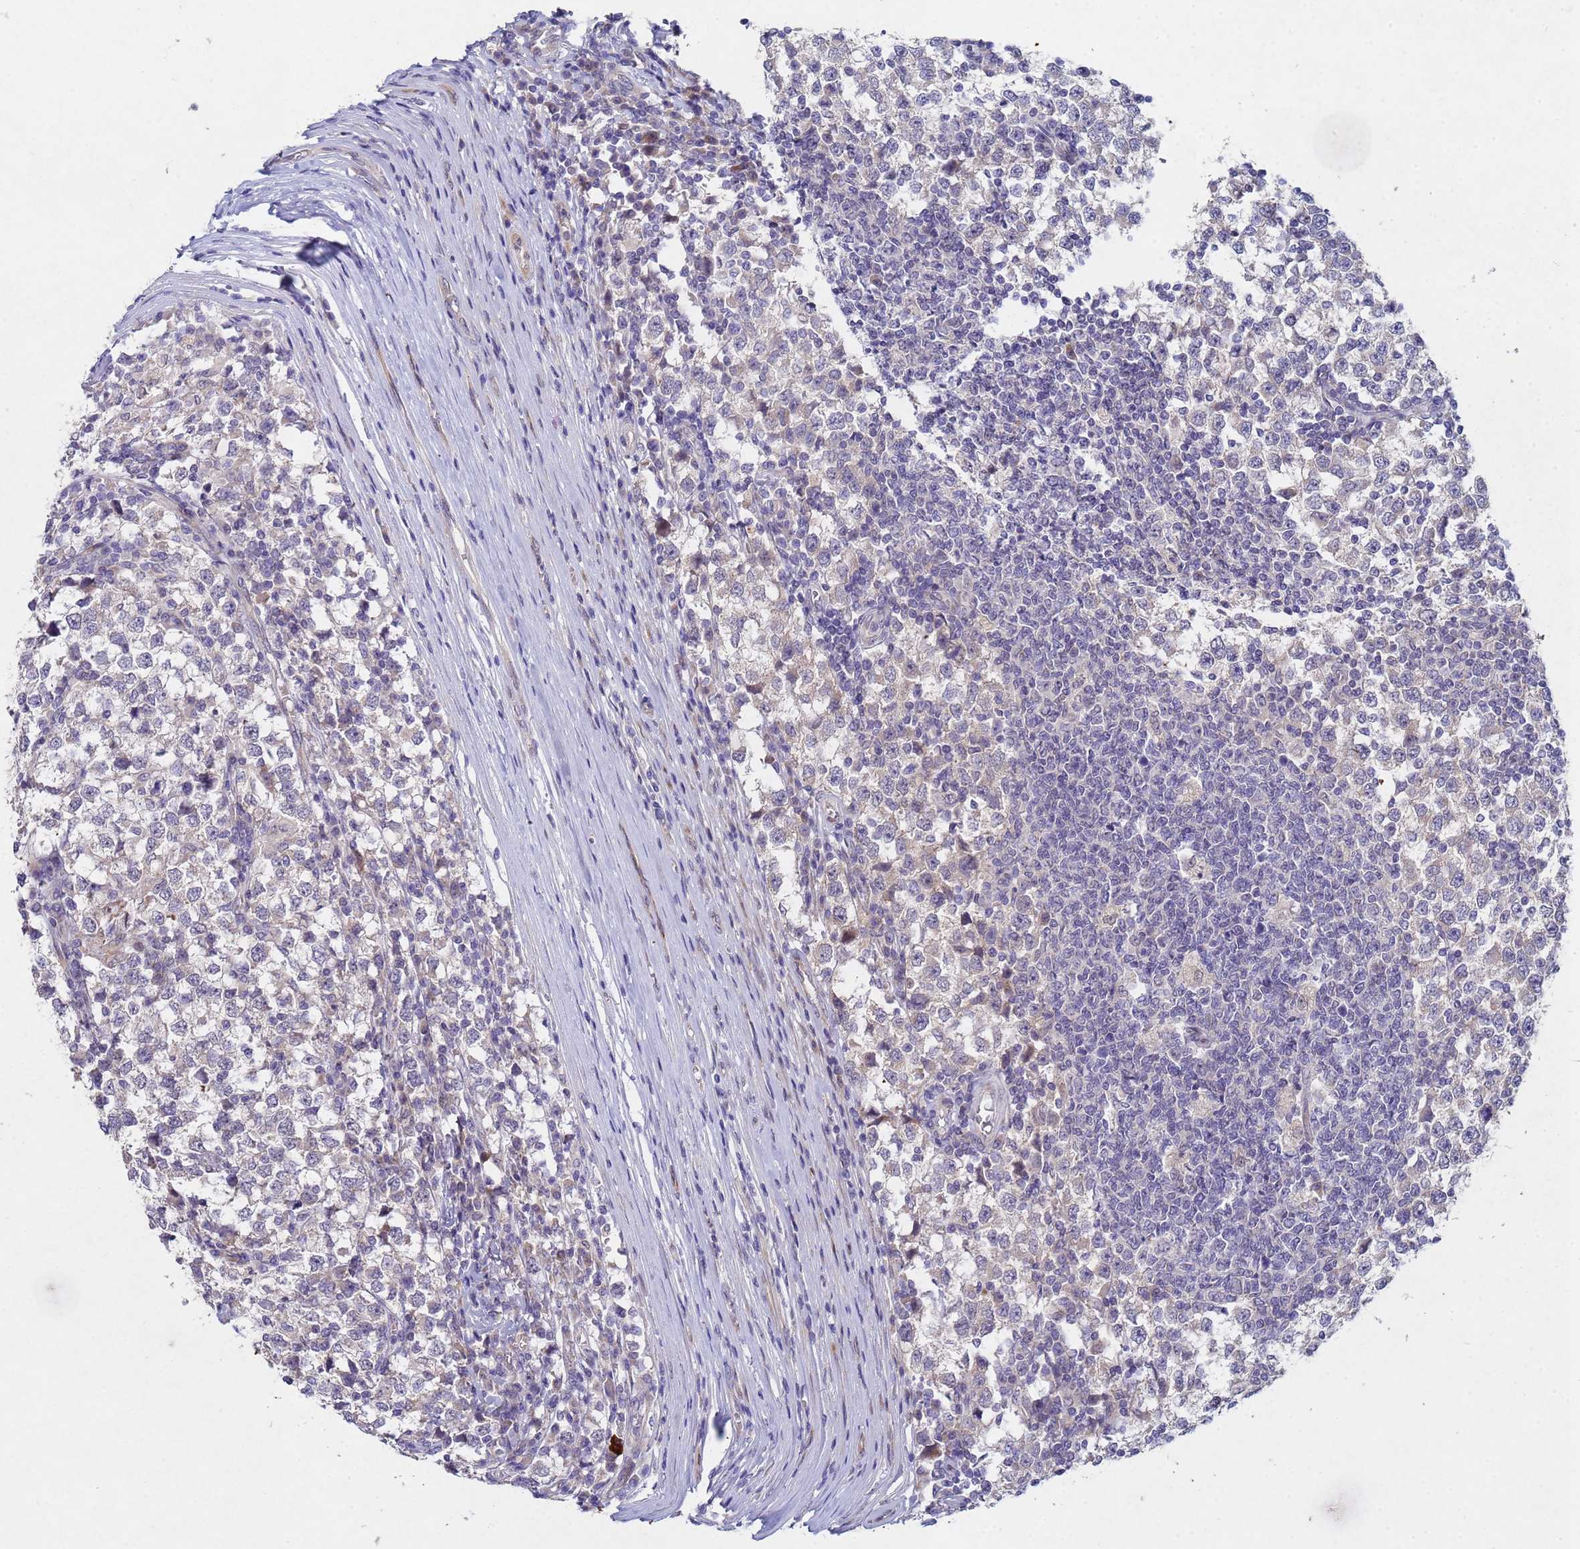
{"staining": {"intensity": "negative", "quantity": "none", "location": "none"}, "tissue": "testis cancer", "cell_type": "Tumor cells", "image_type": "cancer", "snomed": [{"axis": "morphology", "description": "Seminoma, NOS"}, {"axis": "topography", "description": "Testis"}], "caption": "Micrograph shows no protein staining in tumor cells of testis cancer (seminoma) tissue. (DAB (3,3'-diaminobenzidine) IHC, high magnification).", "gene": "TNPO2", "patient": {"sex": "male", "age": 65}}